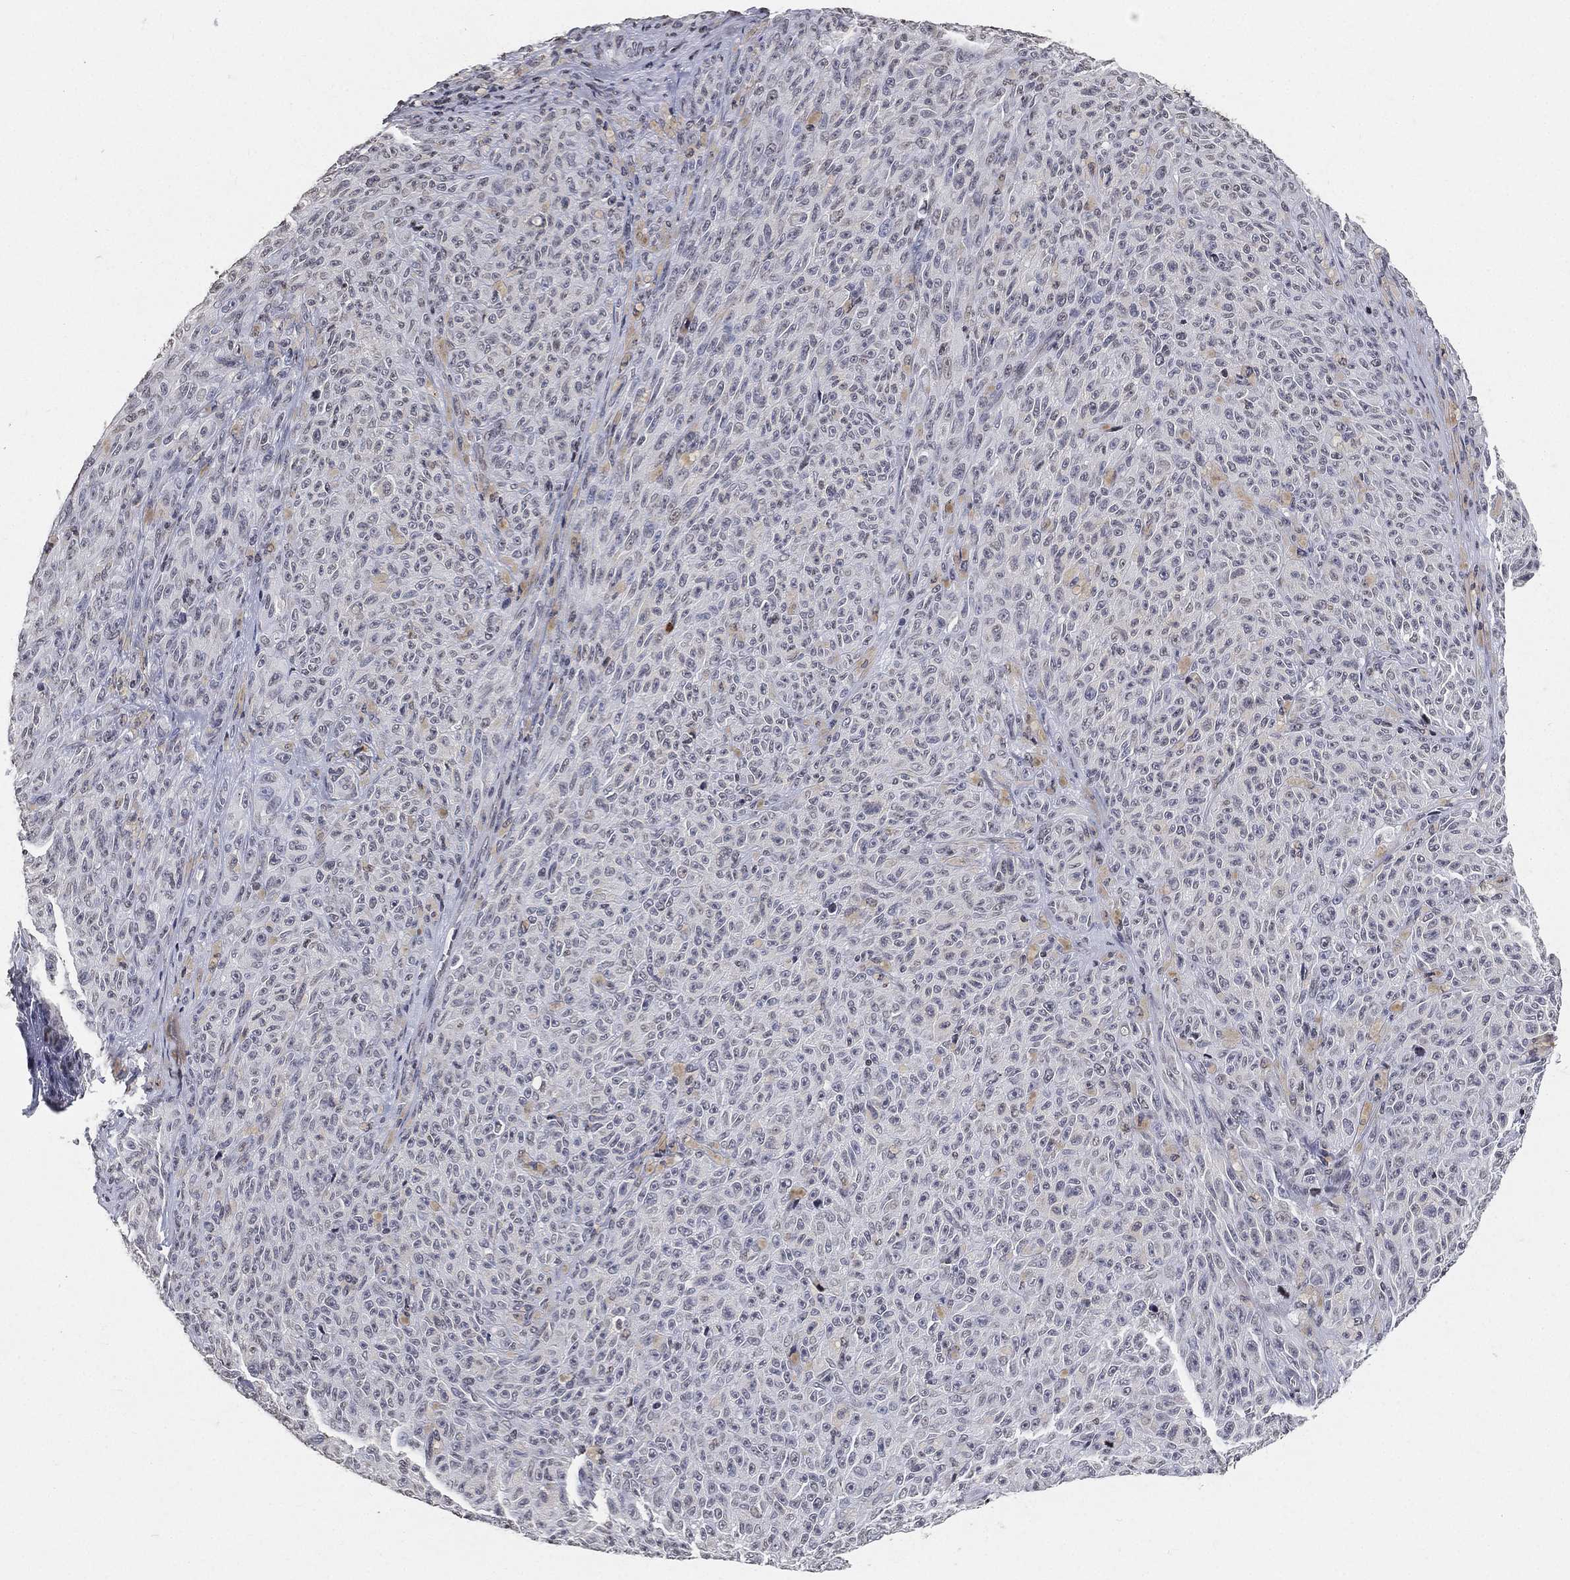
{"staining": {"intensity": "negative", "quantity": "none", "location": "none"}, "tissue": "melanoma", "cell_type": "Tumor cells", "image_type": "cancer", "snomed": [{"axis": "morphology", "description": "Malignant melanoma, NOS"}, {"axis": "topography", "description": "Skin"}], "caption": "An immunohistochemistry histopathology image of melanoma is shown. There is no staining in tumor cells of melanoma.", "gene": "ARG1", "patient": {"sex": "female", "age": 82}}